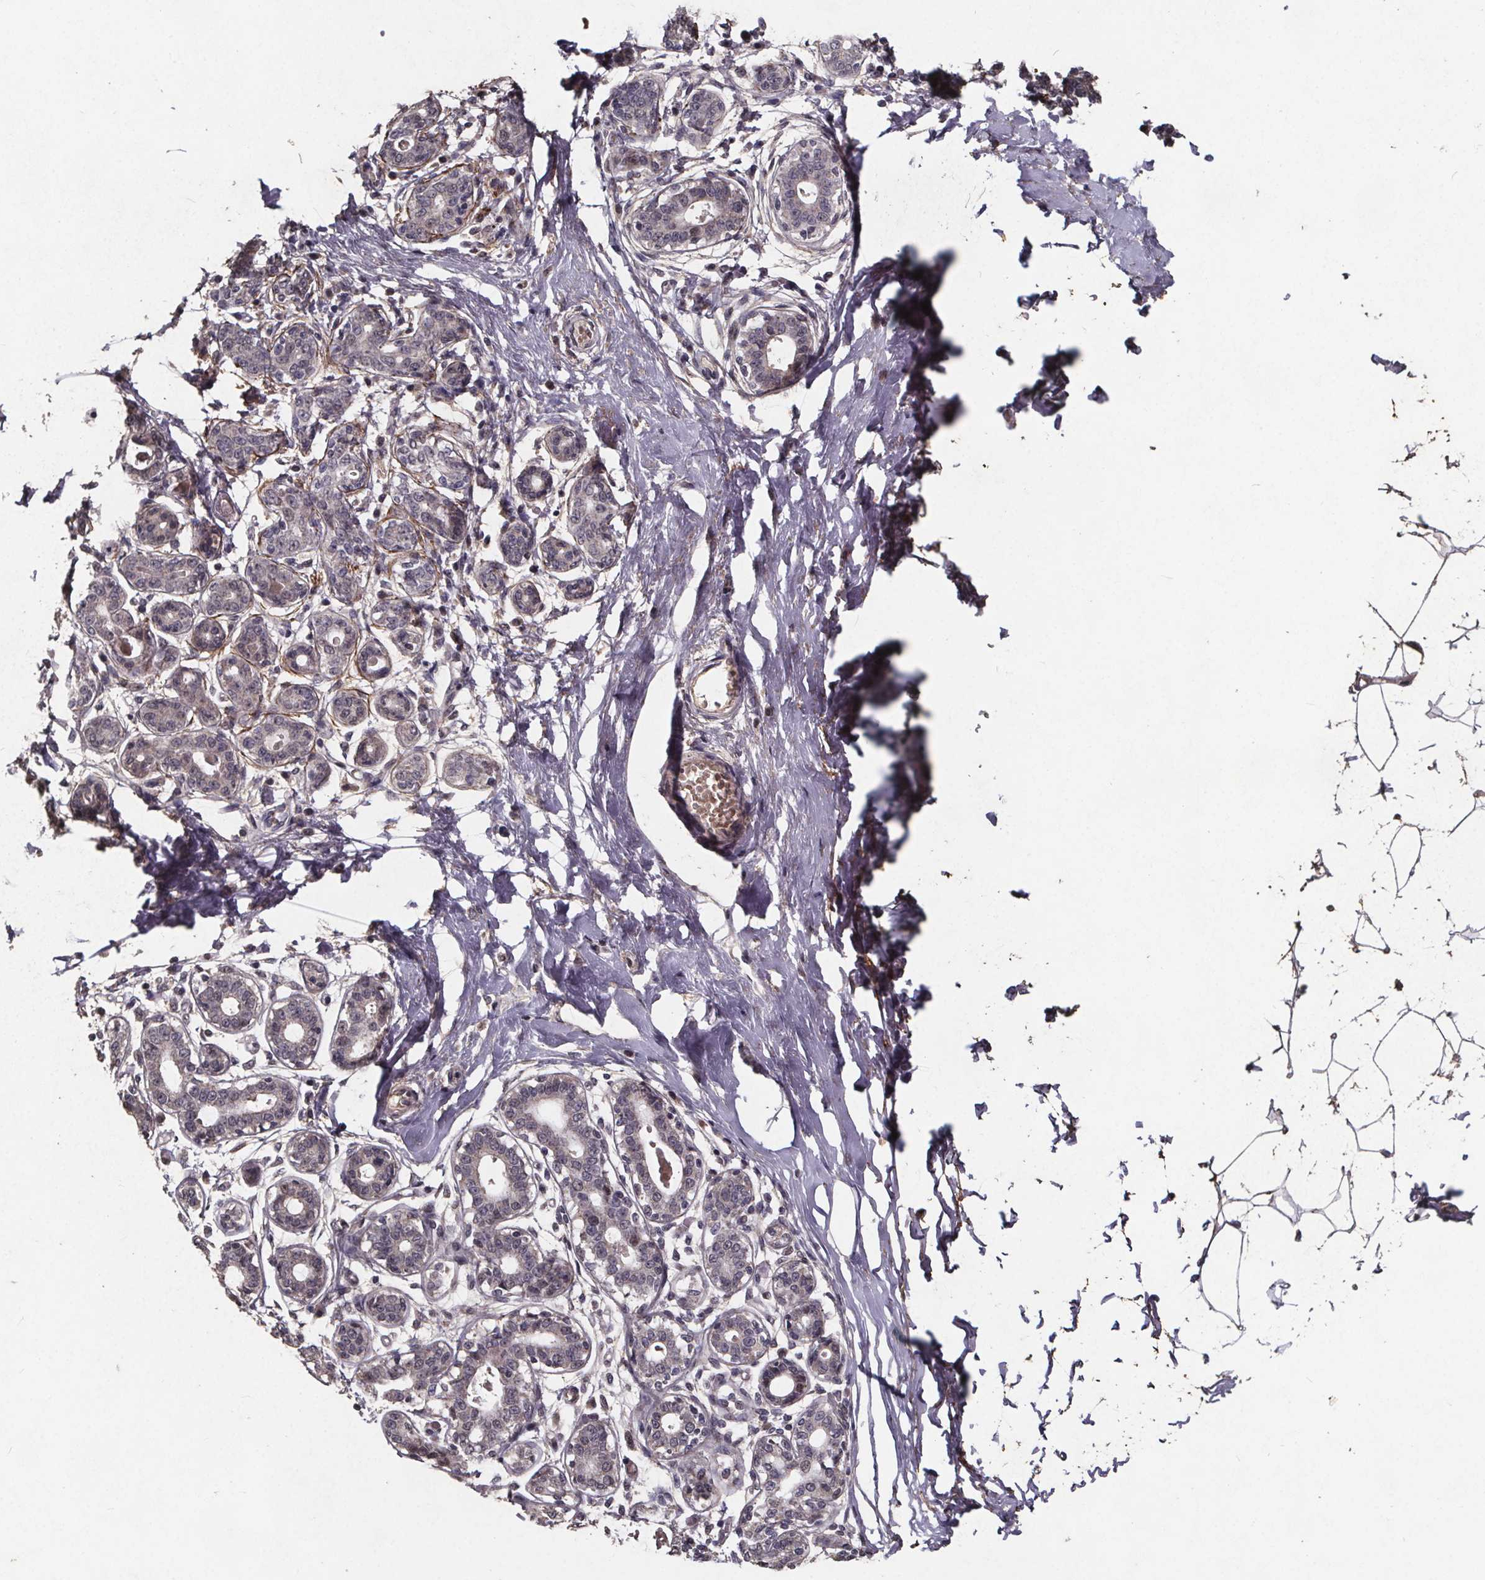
{"staining": {"intensity": "weak", "quantity": "25%-75%", "location": "cytoplasmic/membranous"}, "tissue": "breast", "cell_type": "Adipocytes", "image_type": "normal", "snomed": [{"axis": "morphology", "description": "Normal tissue, NOS"}, {"axis": "topography", "description": "Skin"}, {"axis": "topography", "description": "Breast"}], "caption": "Protein expression analysis of unremarkable breast demonstrates weak cytoplasmic/membranous positivity in about 25%-75% of adipocytes.", "gene": "GPX3", "patient": {"sex": "female", "age": 43}}